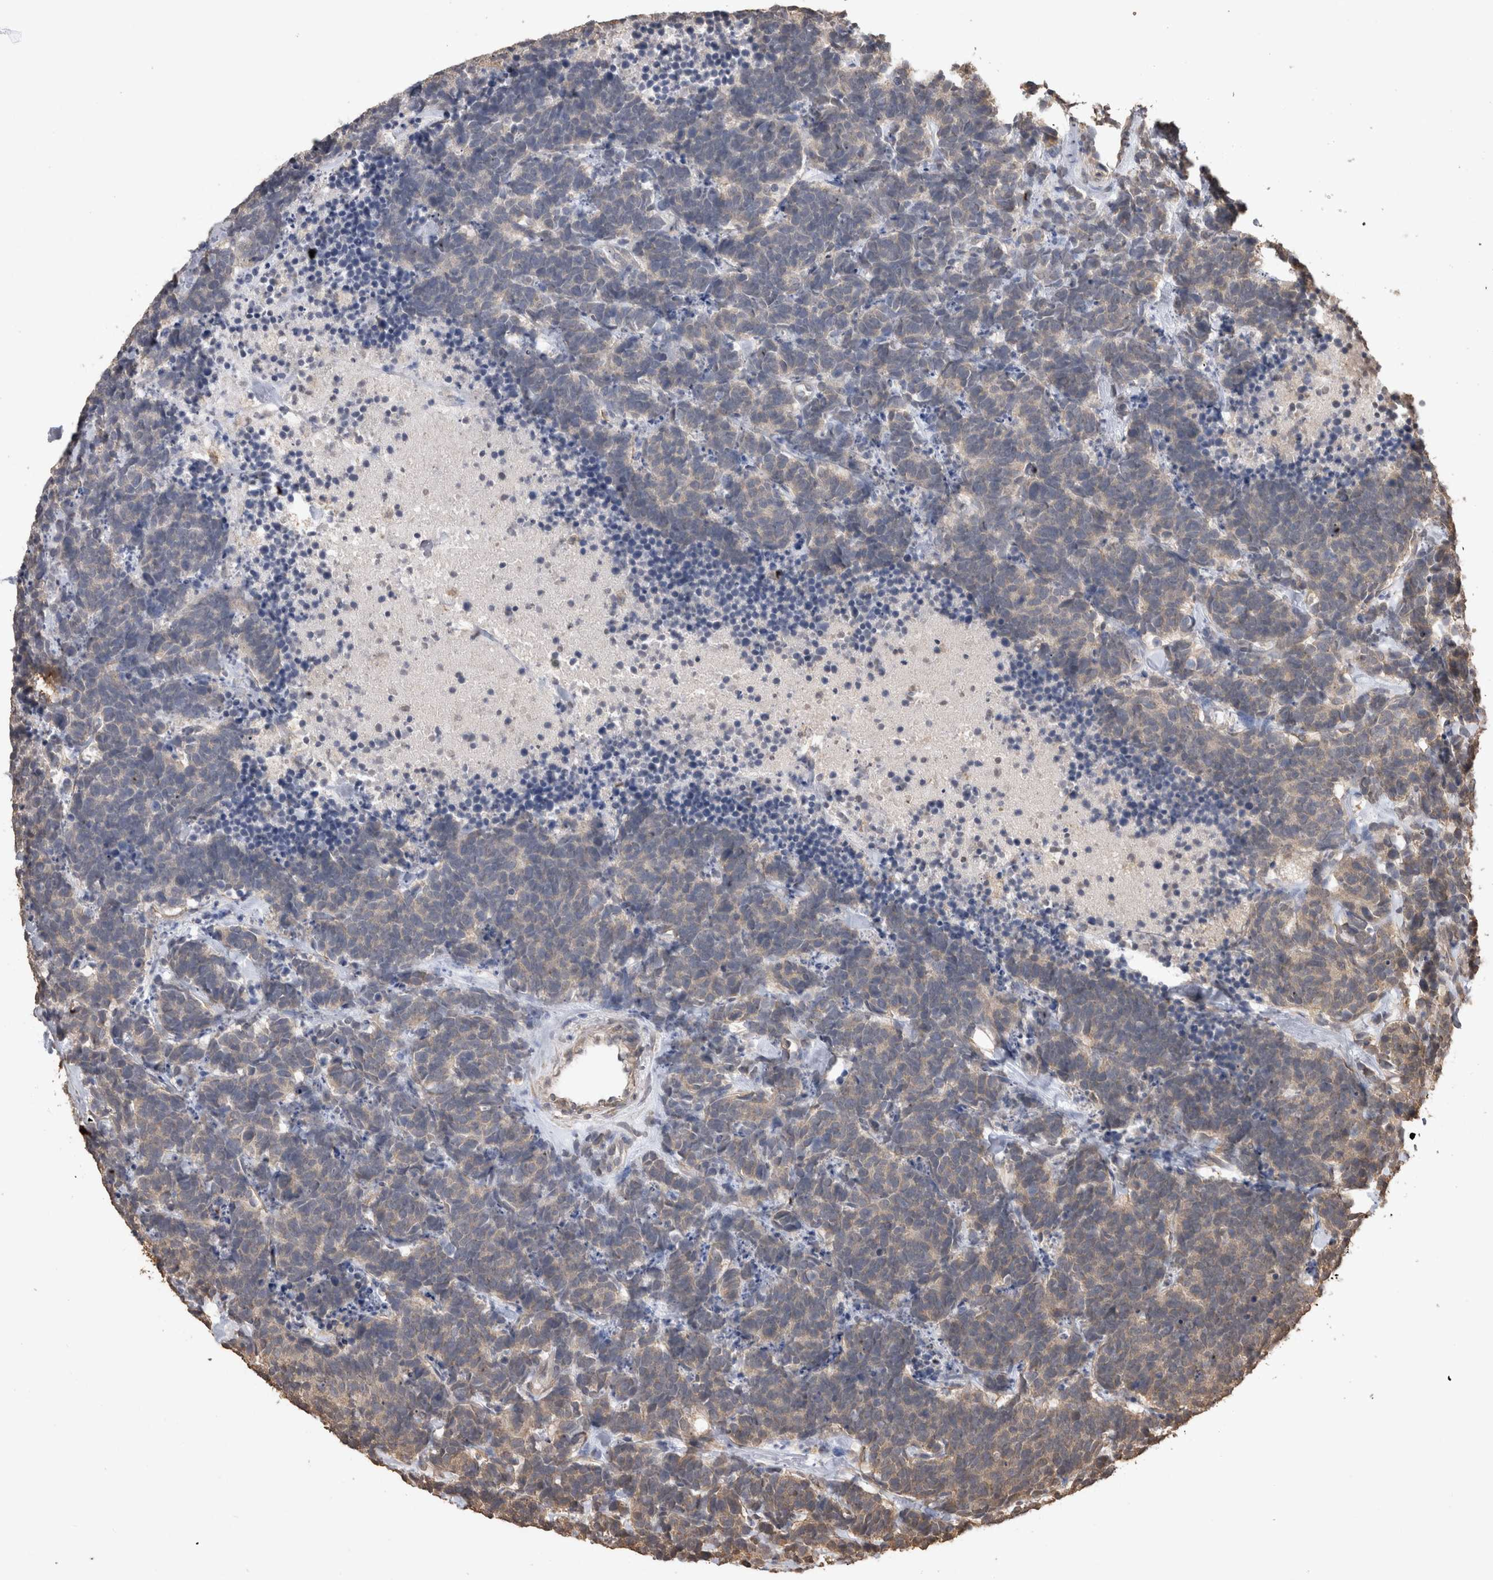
{"staining": {"intensity": "weak", "quantity": "<25%", "location": "cytoplasmic/membranous"}, "tissue": "carcinoid", "cell_type": "Tumor cells", "image_type": "cancer", "snomed": [{"axis": "morphology", "description": "Carcinoma, NOS"}, {"axis": "morphology", "description": "Carcinoid, malignant, NOS"}, {"axis": "topography", "description": "Urinary bladder"}], "caption": "Carcinoid was stained to show a protein in brown. There is no significant staining in tumor cells. (Immunohistochemistry, brightfield microscopy, high magnification).", "gene": "SOCS5", "patient": {"sex": "male", "age": 57}}